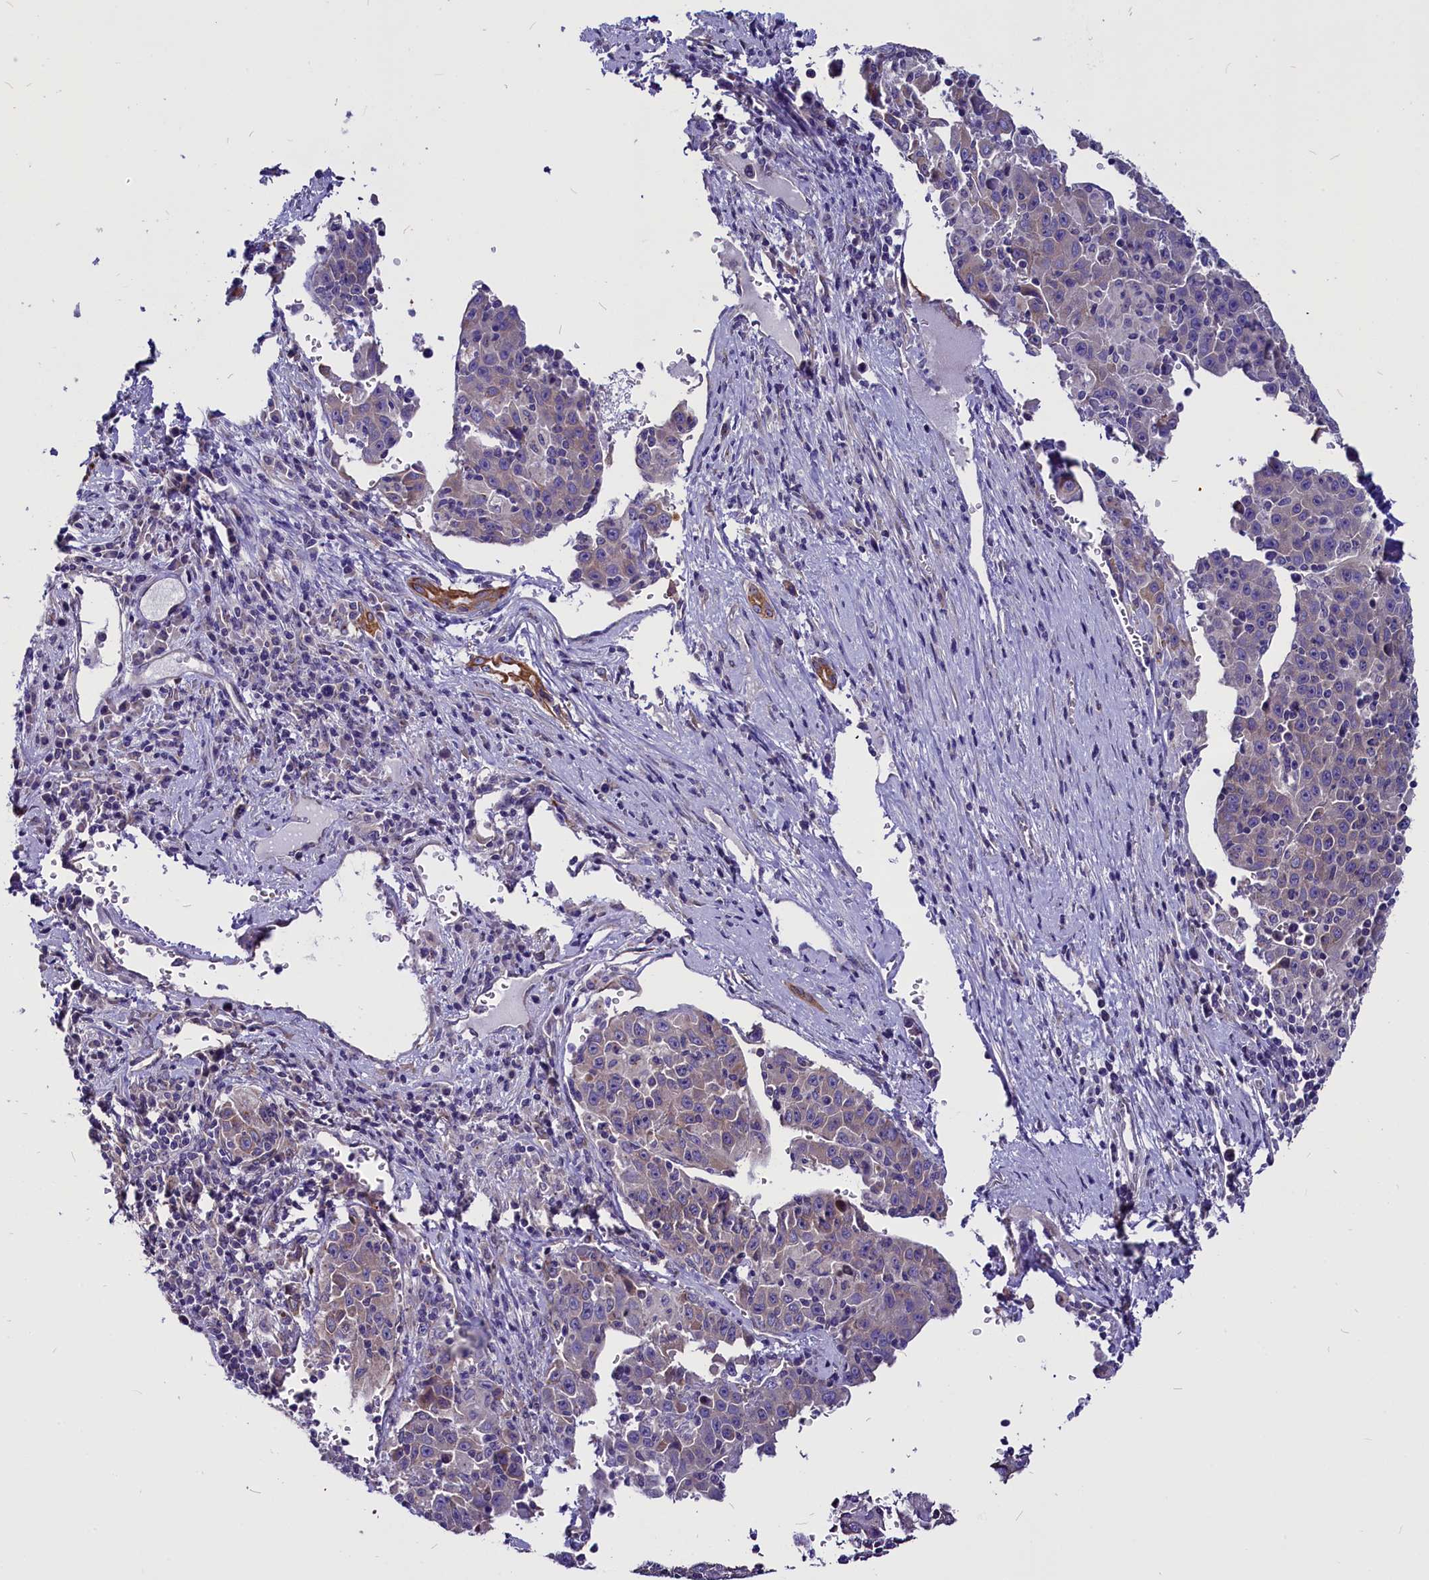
{"staining": {"intensity": "weak", "quantity": "<25%", "location": "cytoplasmic/membranous"}, "tissue": "liver cancer", "cell_type": "Tumor cells", "image_type": "cancer", "snomed": [{"axis": "morphology", "description": "Carcinoma, Hepatocellular, NOS"}, {"axis": "topography", "description": "Liver"}], "caption": "Human liver cancer stained for a protein using IHC demonstrates no staining in tumor cells.", "gene": "CEP170", "patient": {"sex": "female", "age": 53}}